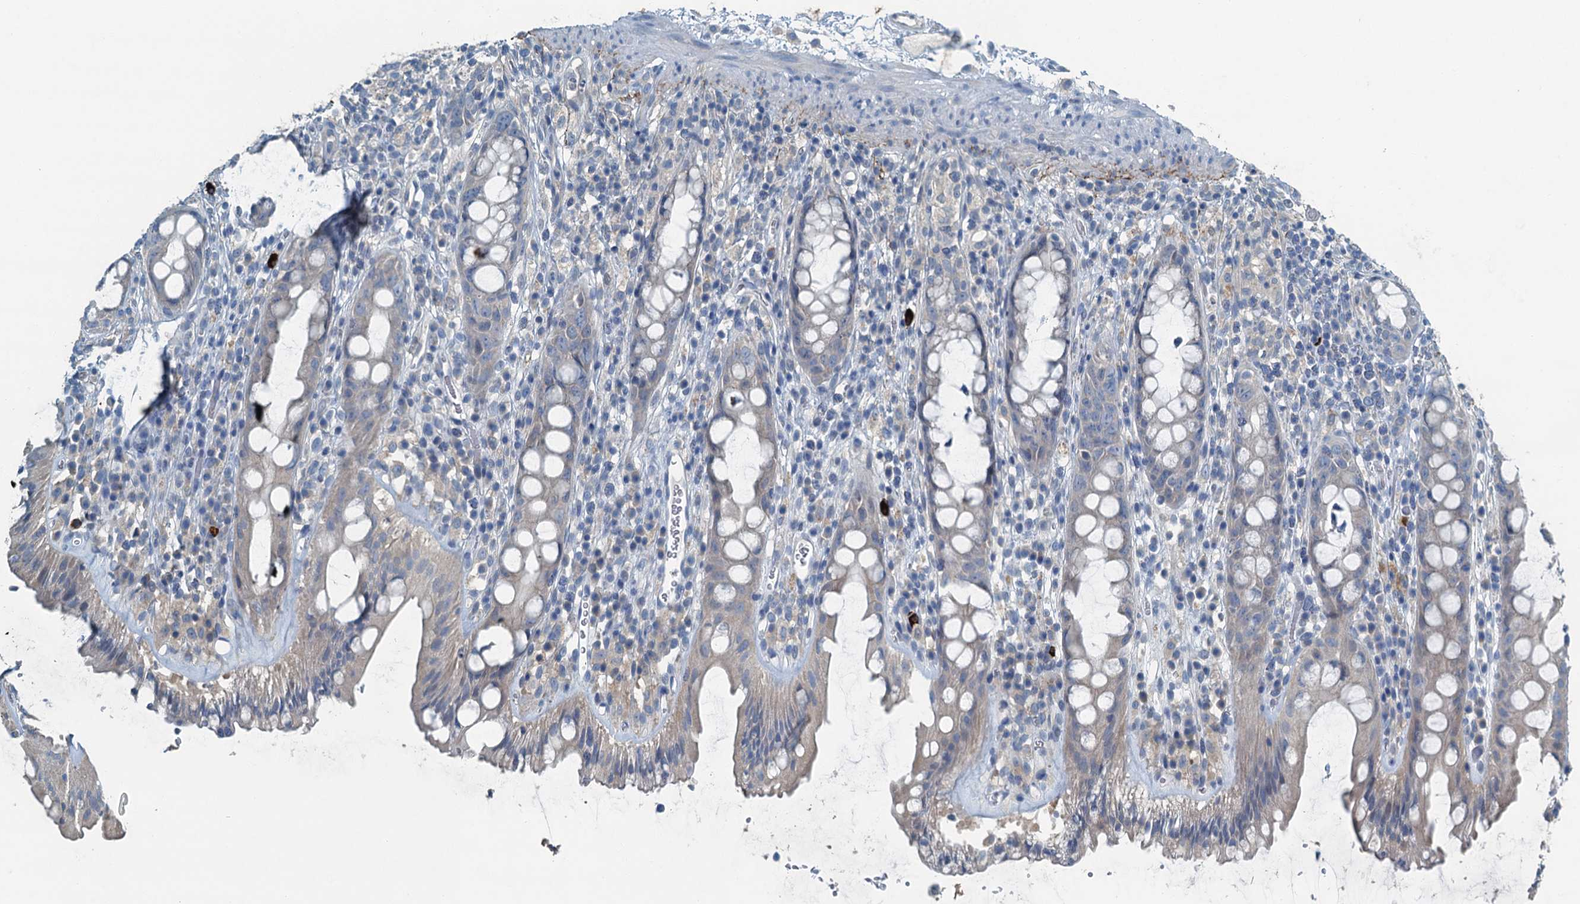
{"staining": {"intensity": "negative", "quantity": "none", "location": "none"}, "tissue": "rectum", "cell_type": "Glandular cells", "image_type": "normal", "snomed": [{"axis": "morphology", "description": "Normal tissue, NOS"}, {"axis": "topography", "description": "Rectum"}], "caption": "Immunohistochemistry image of benign rectum: rectum stained with DAB demonstrates no significant protein staining in glandular cells.", "gene": "CBLIF", "patient": {"sex": "female", "age": 57}}